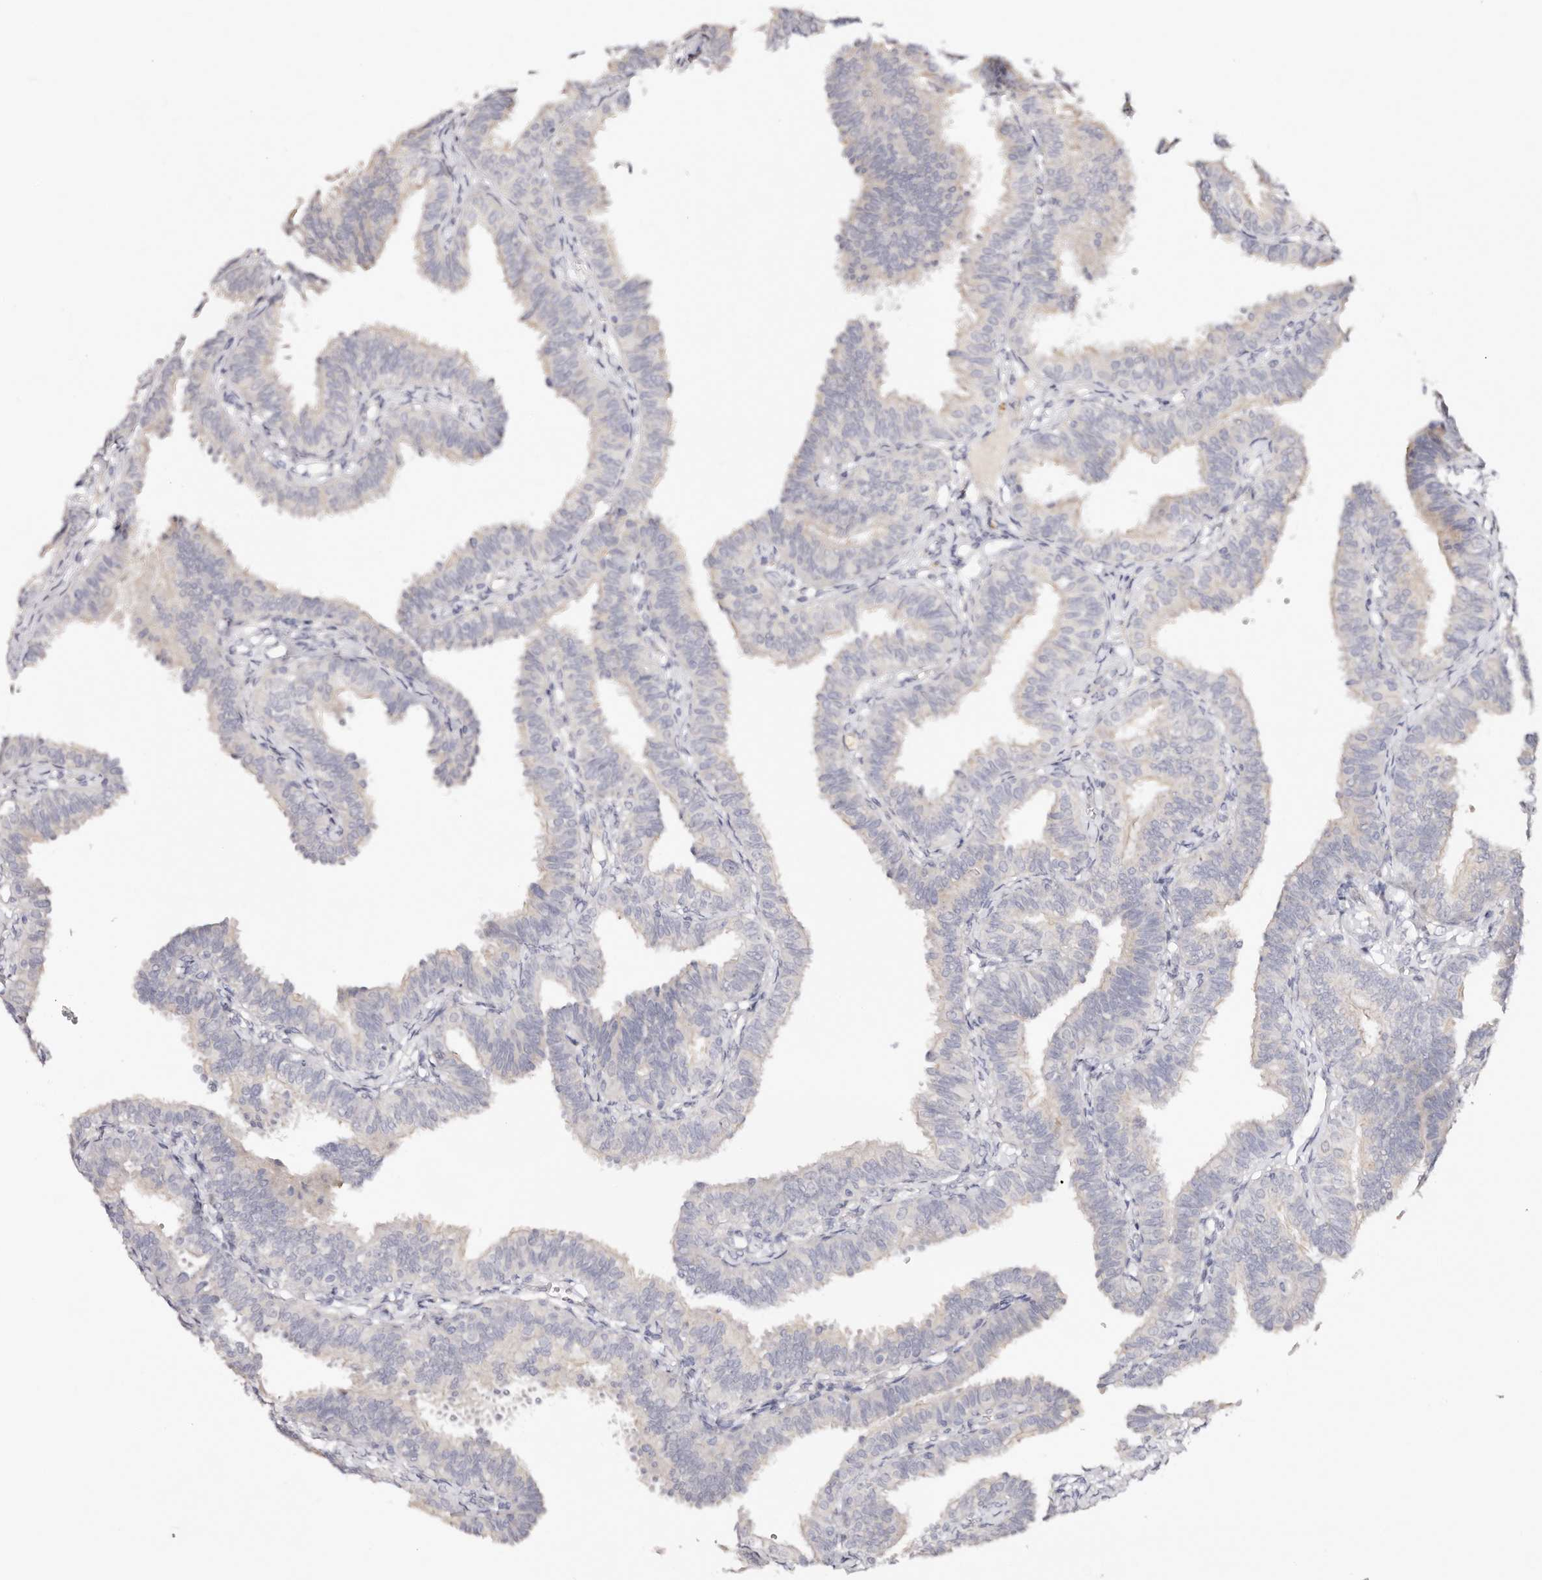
{"staining": {"intensity": "negative", "quantity": "none", "location": "none"}, "tissue": "fallopian tube", "cell_type": "Glandular cells", "image_type": "normal", "snomed": [{"axis": "morphology", "description": "Normal tissue, NOS"}, {"axis": "topography", "description": "Fallopian tube"}], "caption": "Image shows no protein staining in glandular cells of unremarkable fallopian tube. (Immunohistochemistry (ihc), brightfield microscopy, high magnification).", "gene": "DNASE1", "patient": {"sex": "female", "age": 35}}